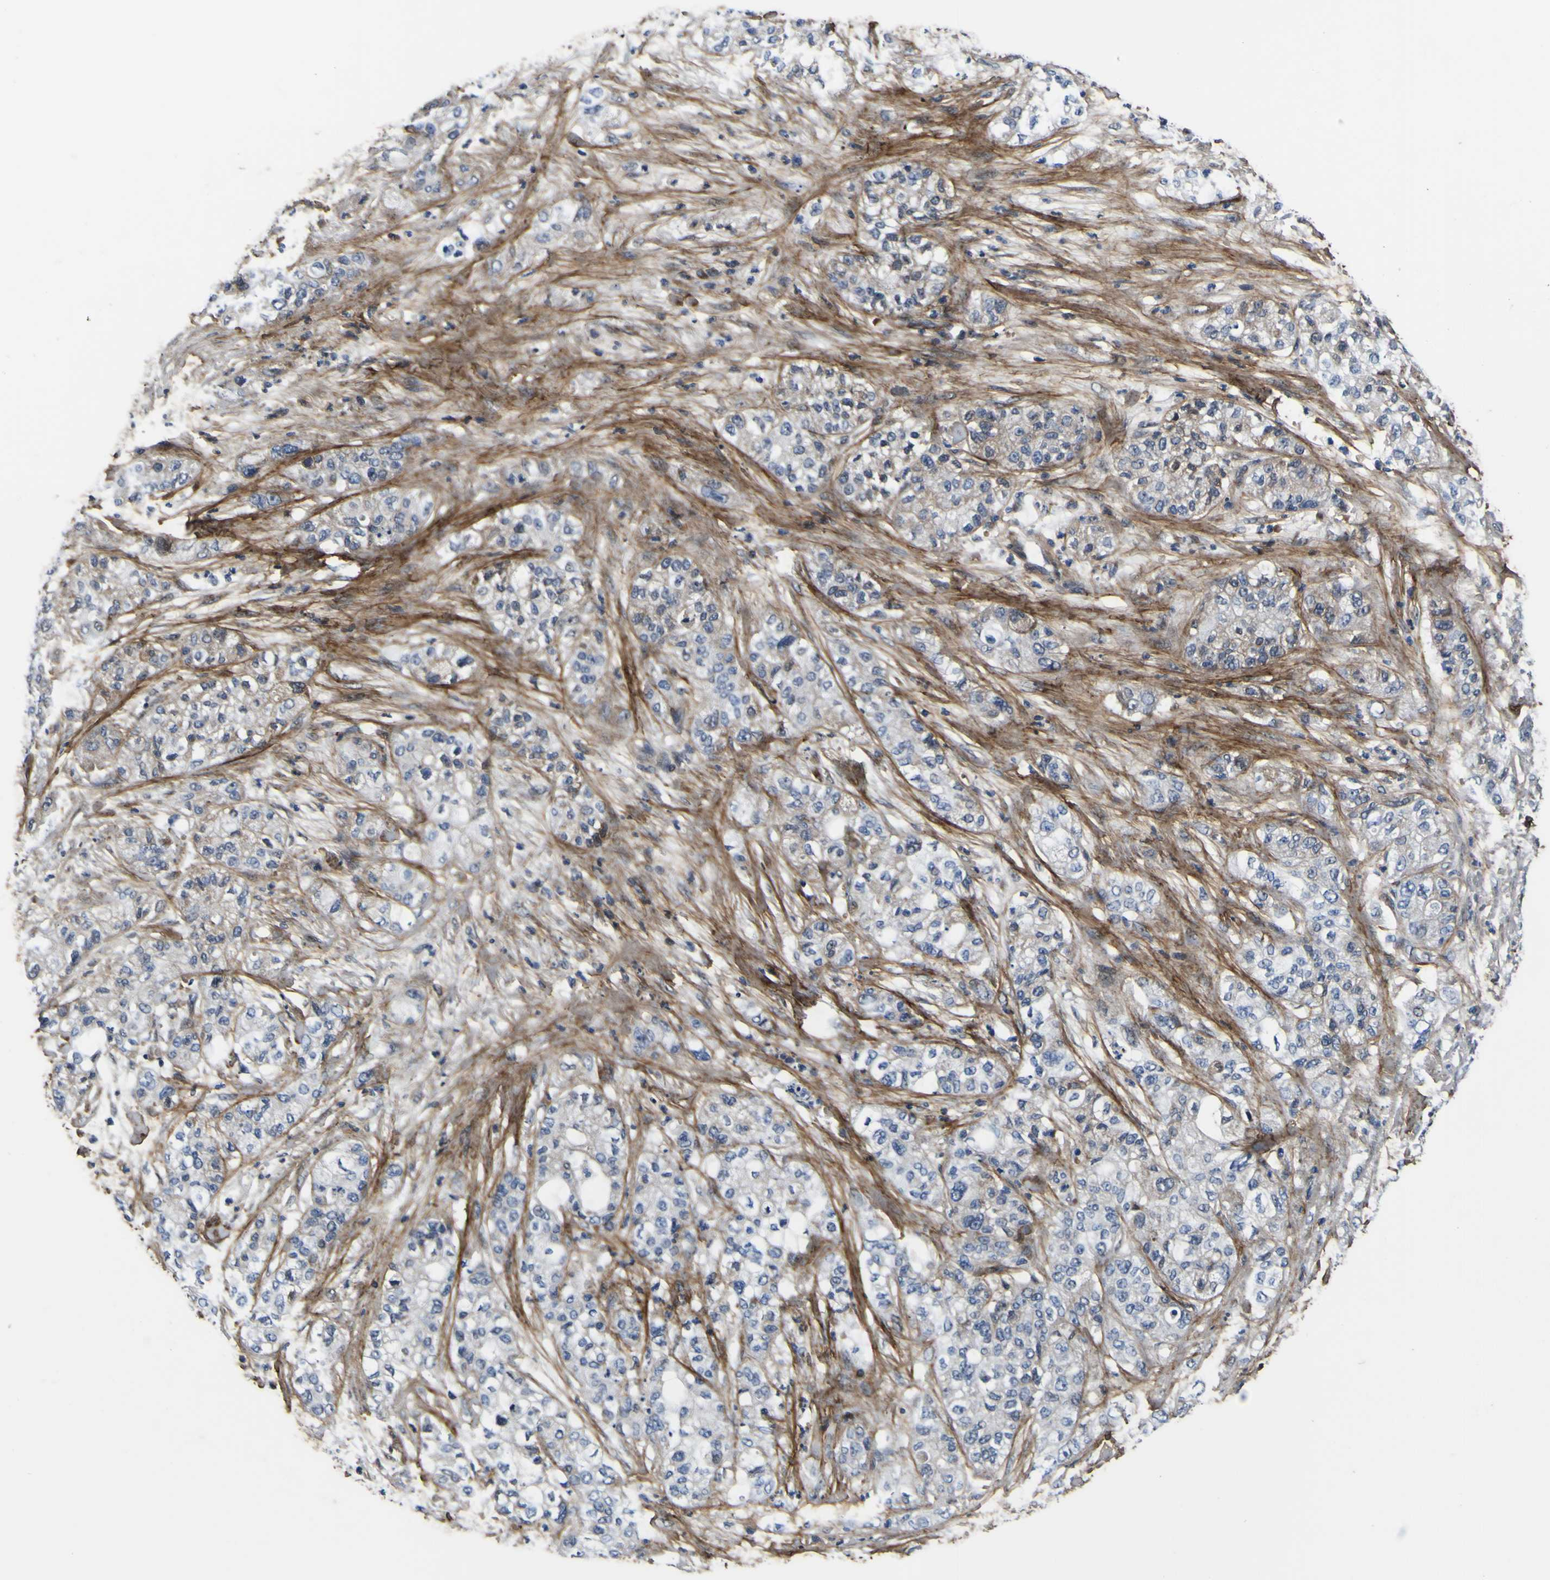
{"staining": {"intensity": "weak", "quantity": "<25%", "location": "cytoplasmic/membranous"}, "tissue": "pancreatic cancer", "cell_type": "Tumor cells", "image_type": "cancer", "snomed": [{"axis": "morphology", "description": "Adenocarcinoma, NOS"}, {"axis": "topography", "description": "Pancreas"}], "caption": "DAB (3,3'-diaminobenzidine) immunohistochemical staining of human pancreatic cancer (adenocarcinoma) shows no significant staining in tumor cells.", "gene": "POSTN", "patient": {"sex": "female", "age": 78}}